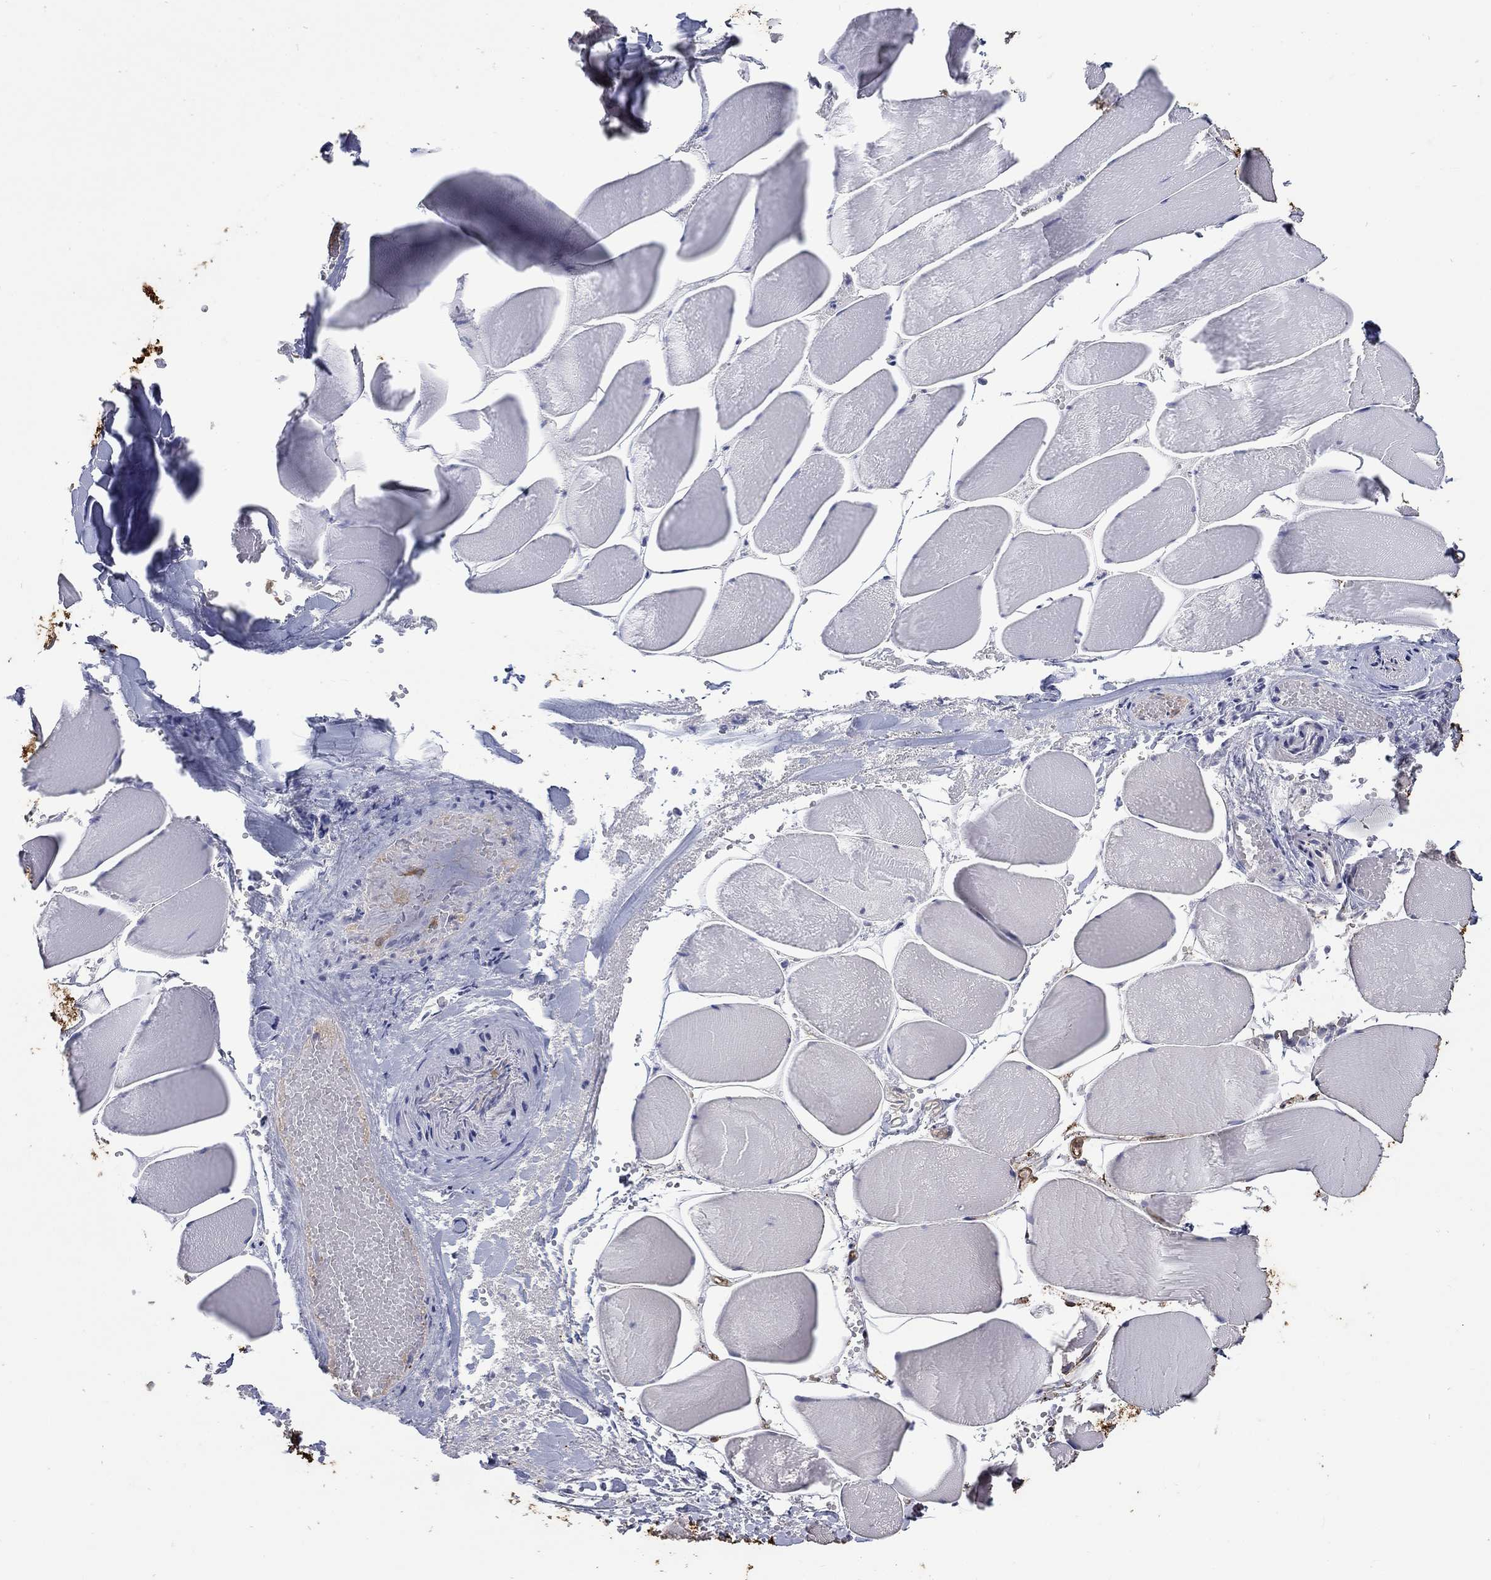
{"staining": {"intensity": "negative", "quantity": "none", "location": "none"}, "tissue": "skeletal muscle", "cell_type": "Myocytes", "image_type": "normal", "snomed": [{"axis": "morphology", "description": "Normal tissue, NOS"}, {"axis": "morphology", "description": "Malignant melanoma, Metastatic site"}, {"axis": "topography", "description": "Skeletal muscle"}], "caption": "This is an immunohistochemistry (IHC) image of benign skeletal muscle. There is no expression in myocytes.", "gene": "DPYSL2", "patient": {"sex": "male", "age": 50}}